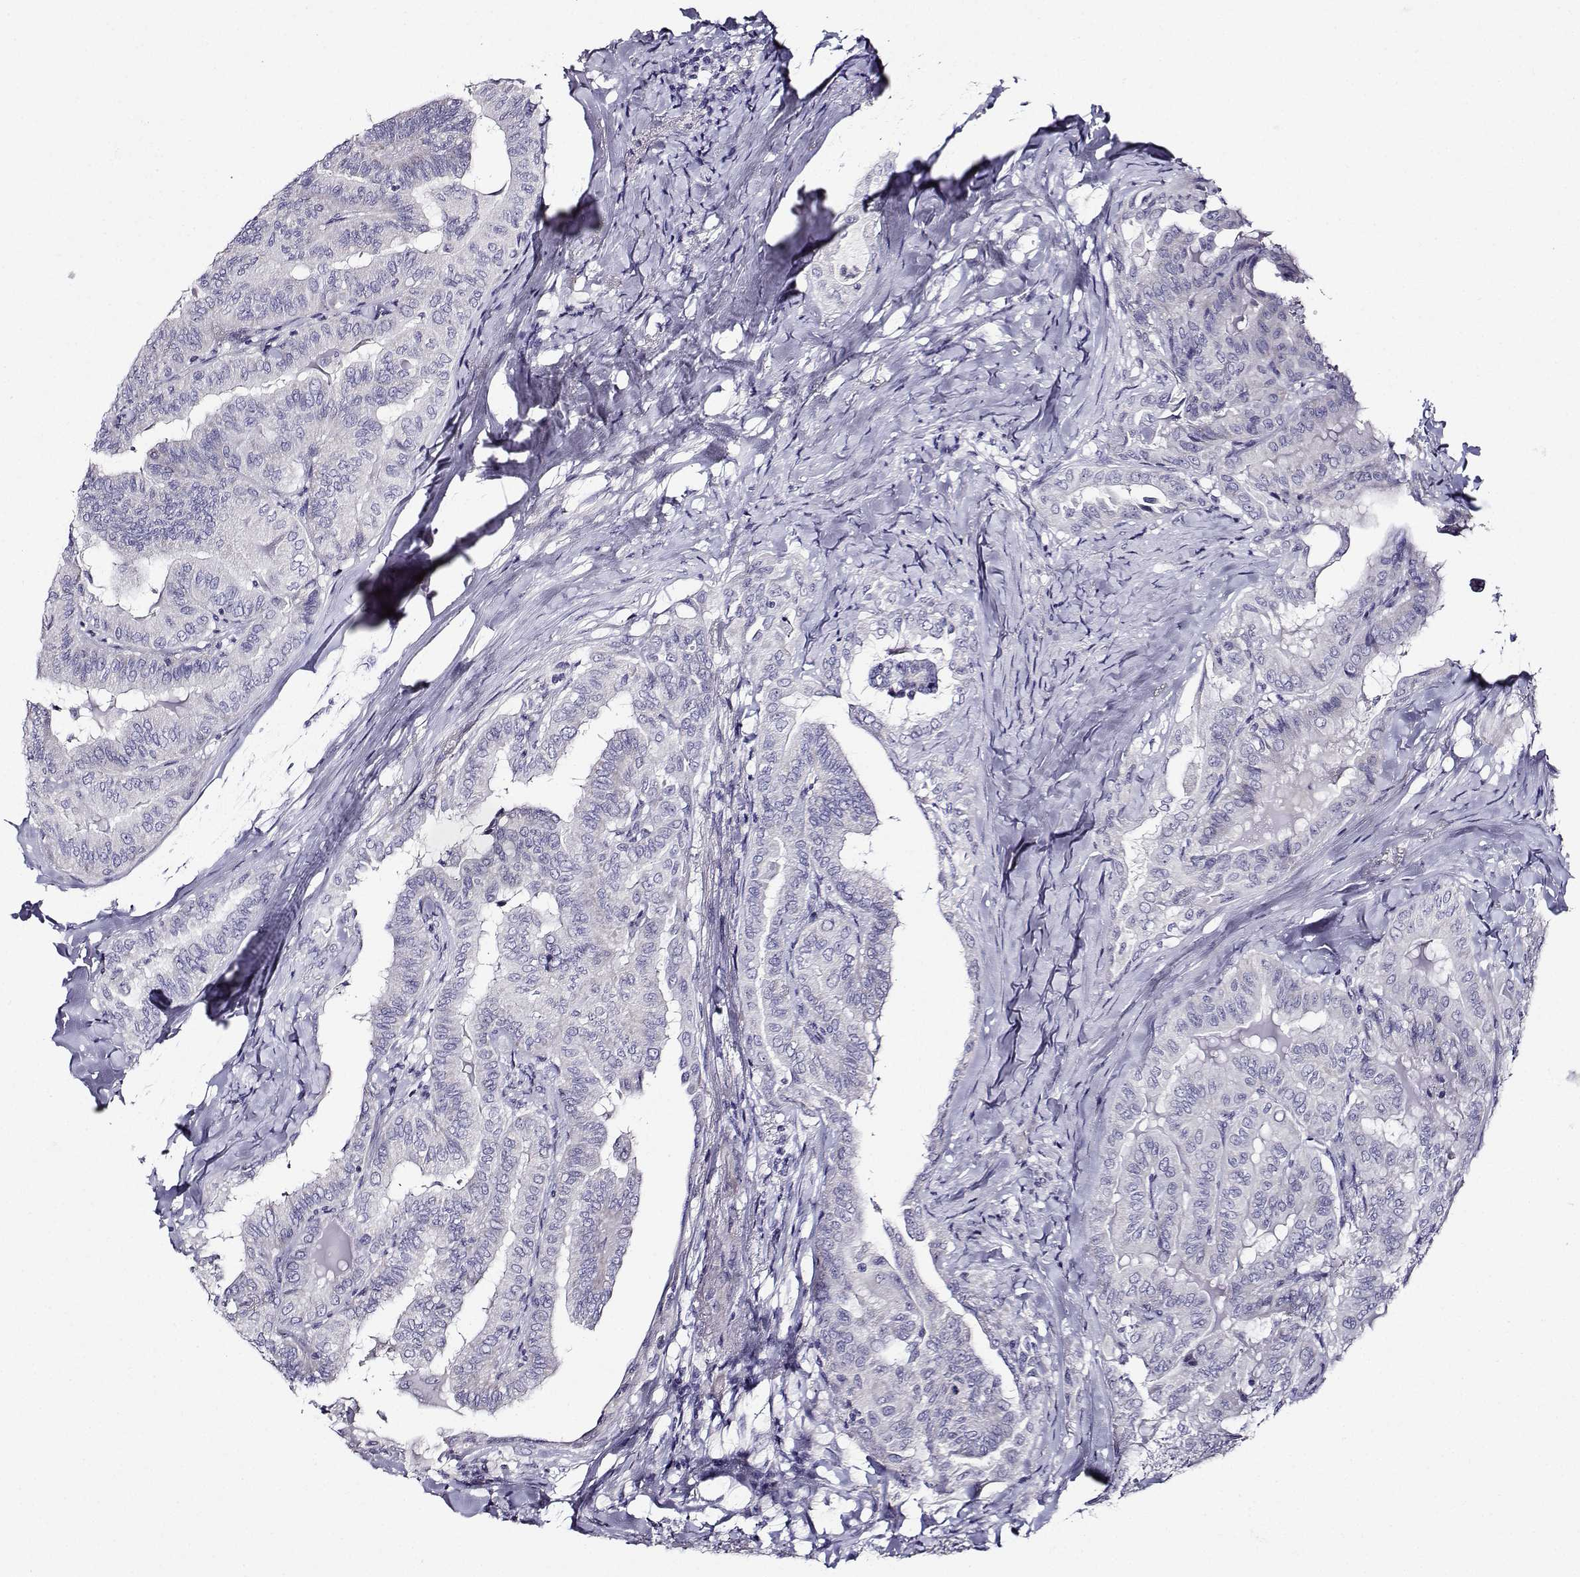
{"staining": {"intensity": "negative", "quantity": "none", "location": "none"}, "tissue": "thyroid cancer", "cell_type": "Tumor cells", "image_type": "cancer", "snomed": [{"axis": "morphology", "description": "Papillary adenocarcinoma, NOS"}, {"axis": "topography", "description": "Thyroid gland"}], "caption": "Immunohistochemical staining of papillary adenocarcinoma (thyroid) shows no significant expression in tumor cells.", "gene": "FBXO24", "patient": {"sex": "female", "age": 68}}